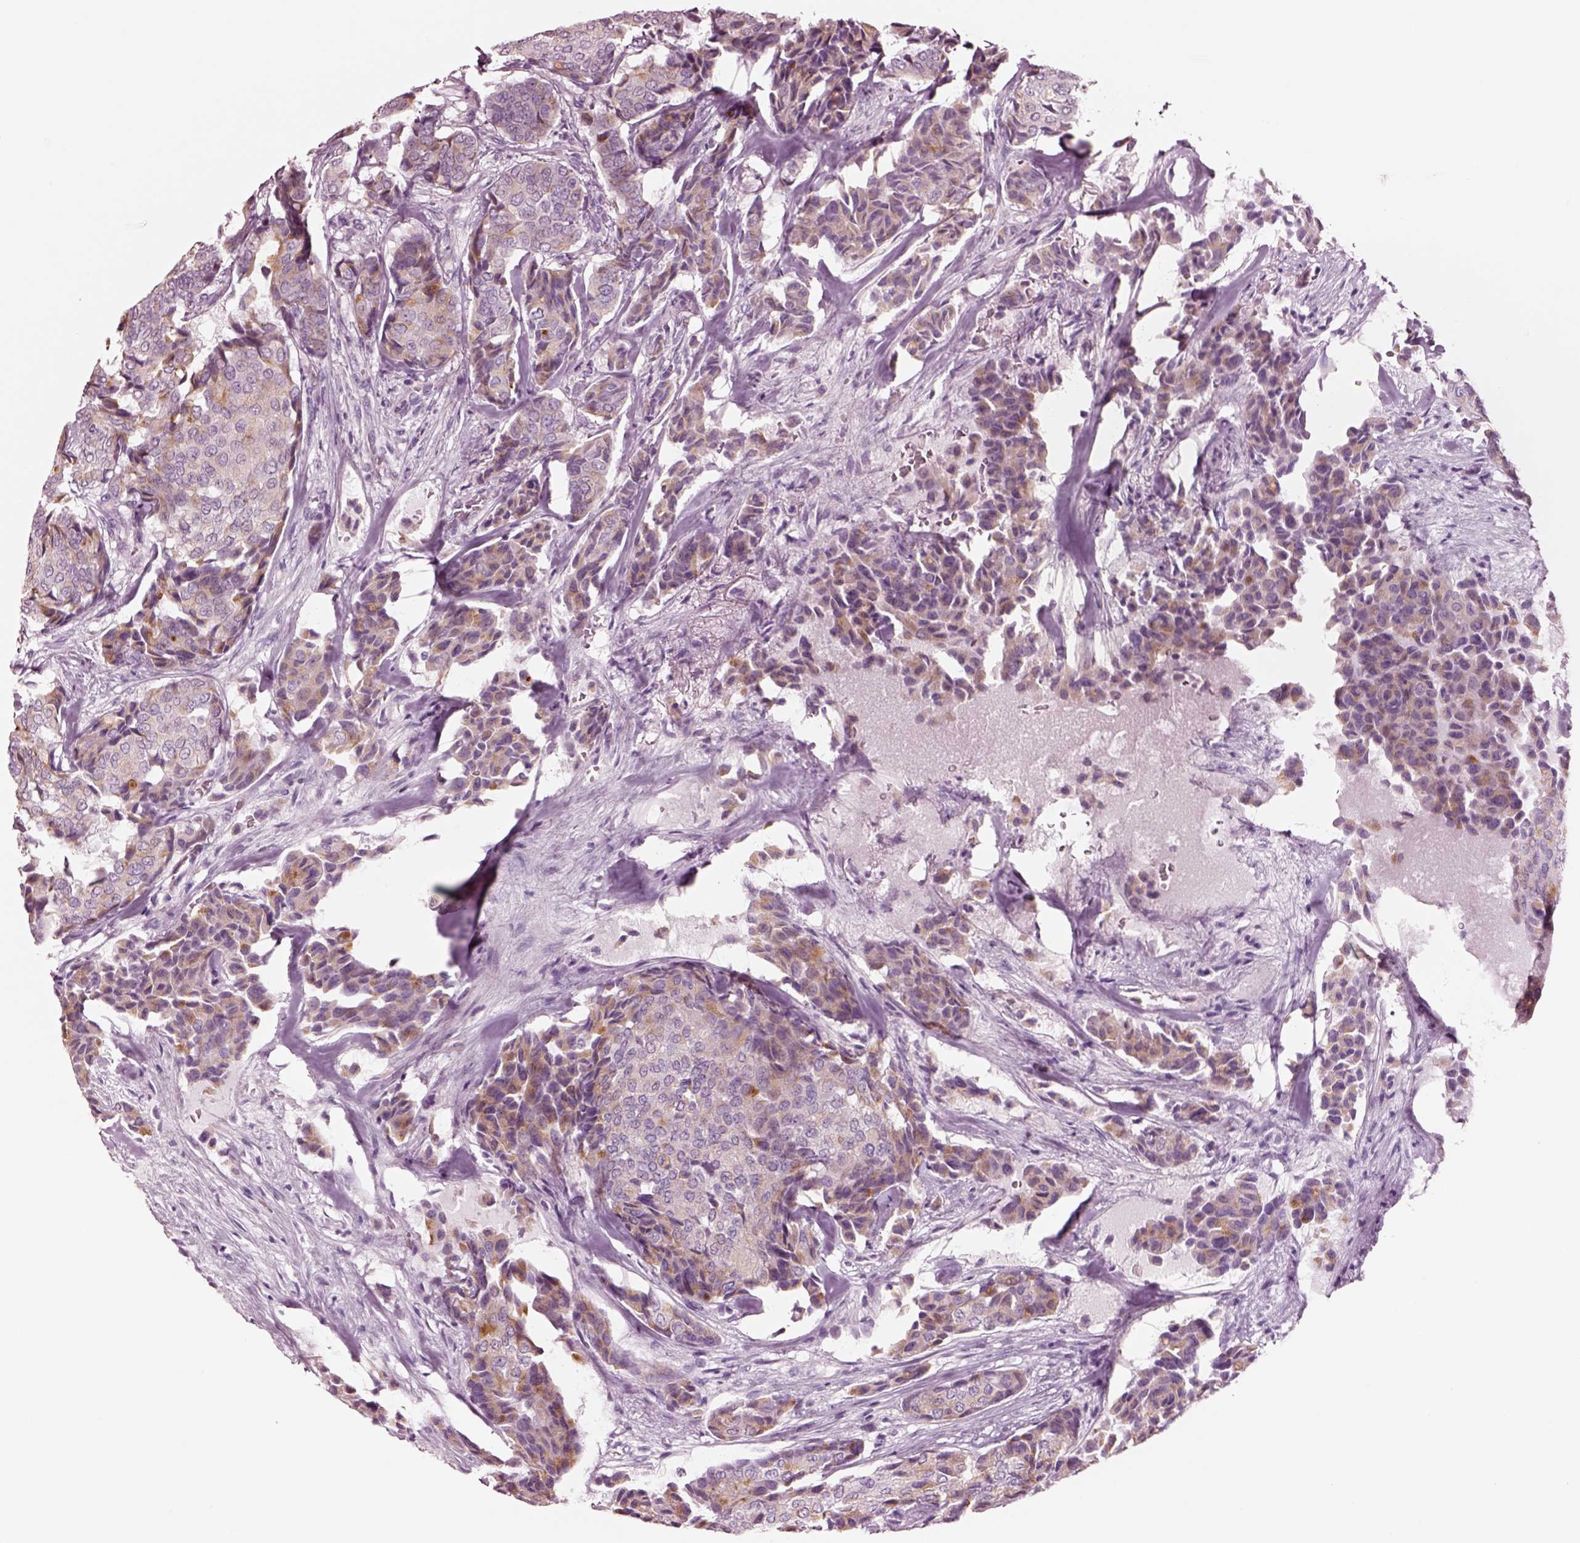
{"staining": {"intensity": "moderate", "quantity": "<25%", "location": "cytoplasmic/membranous"}, "tissue": "breast cancer", "cell_type": "Tumor cells", "image_type": "cancer", "snomed": [{"axis": "morphology", "description": "Duct carcinoma"}, {"axis": "topography", "description": "Breast"}], "caption": "High-magnification brightfield microscopy of breast cancer stained with DAB (3,3'-diaminobenzidine) (brown) and counterstained with hematoxylin (blue). tumor cells exhibit moderate cytoplasmic/membranous expression is identified in about<25% of cells. (Brightfield microscopy of DAB IHC at high magnification).", "gene": "NMRK2", "patient": {"sex": "female", "age": 75}}